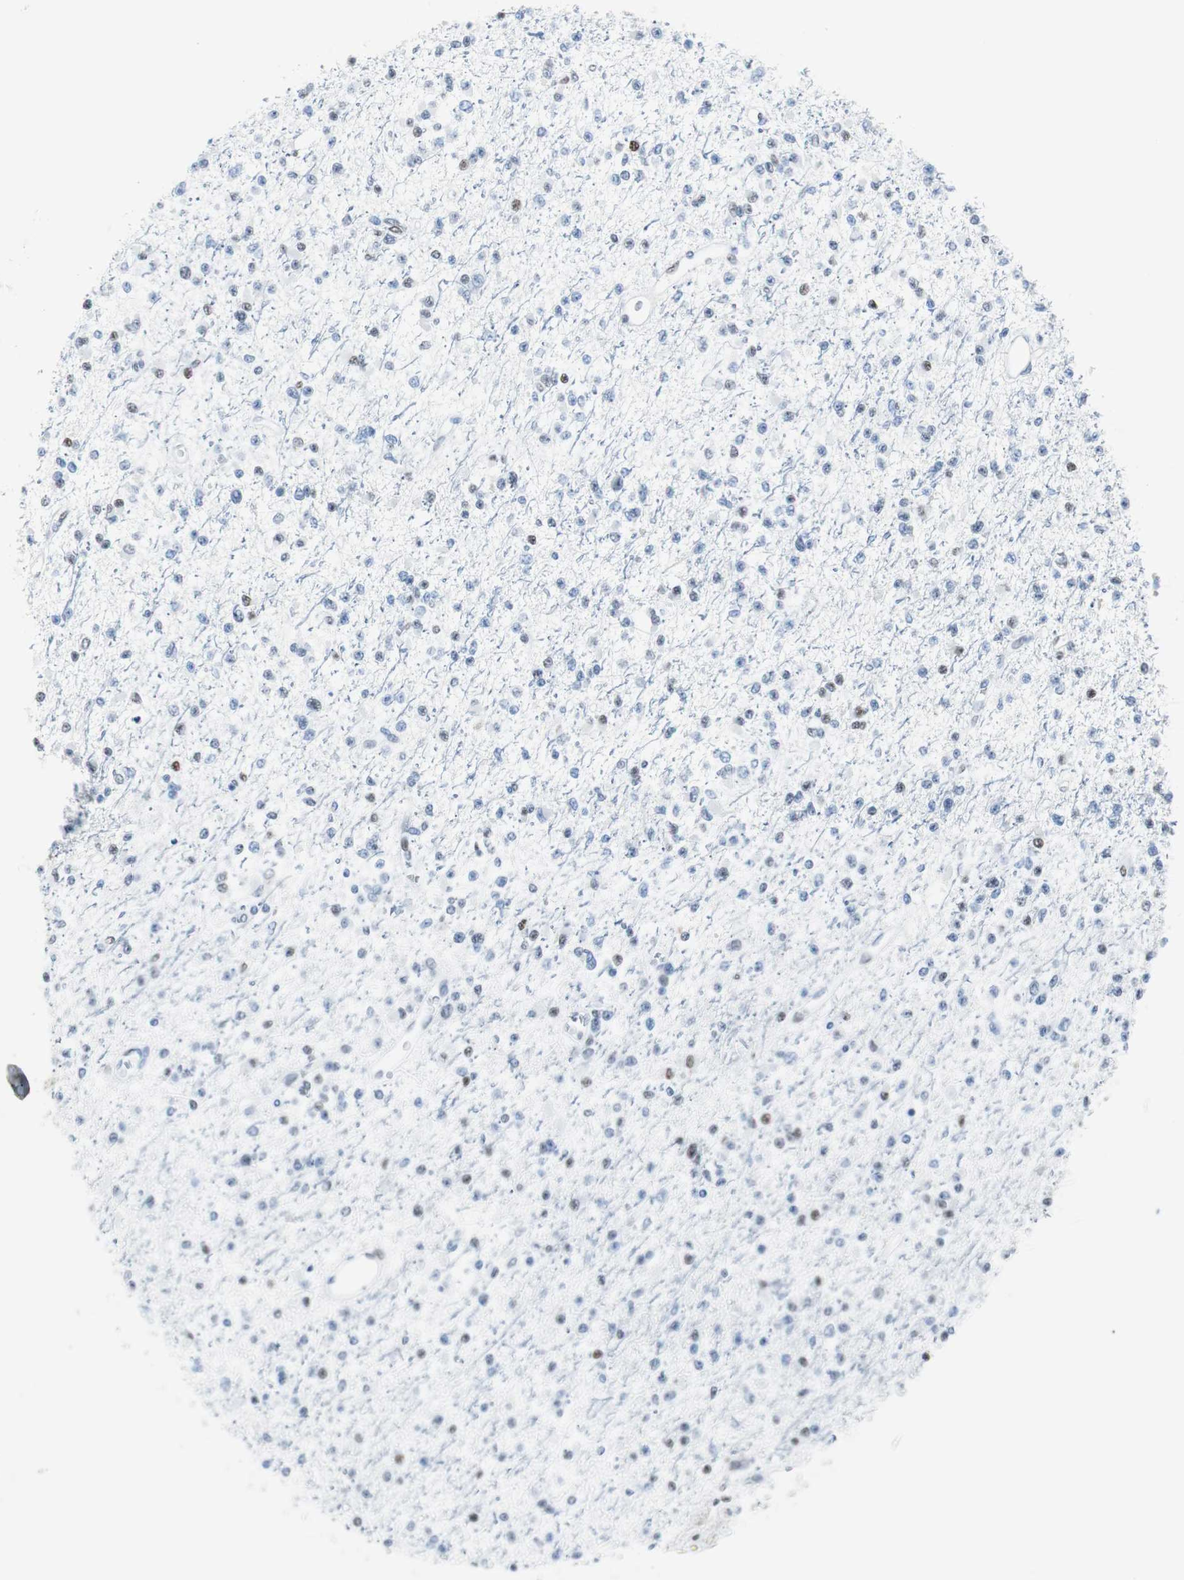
{"staining": {"intensity": "weak", "quantity": "<25%", "location": "nuclear"}, "tissue": "glioma", "cell_type": "Tumor cells", "image_type": "cancer", "snomed": [{"axis": "morphology", "description": "Glioma, malignant, Low grade"}, {"axis": "topography", "description": "Brain"}], "caption": "The image demonstrates no significant staining in tumor cells of glioma.", "gene": "JUN", "patient": {"sex": "female", "age": 22}}